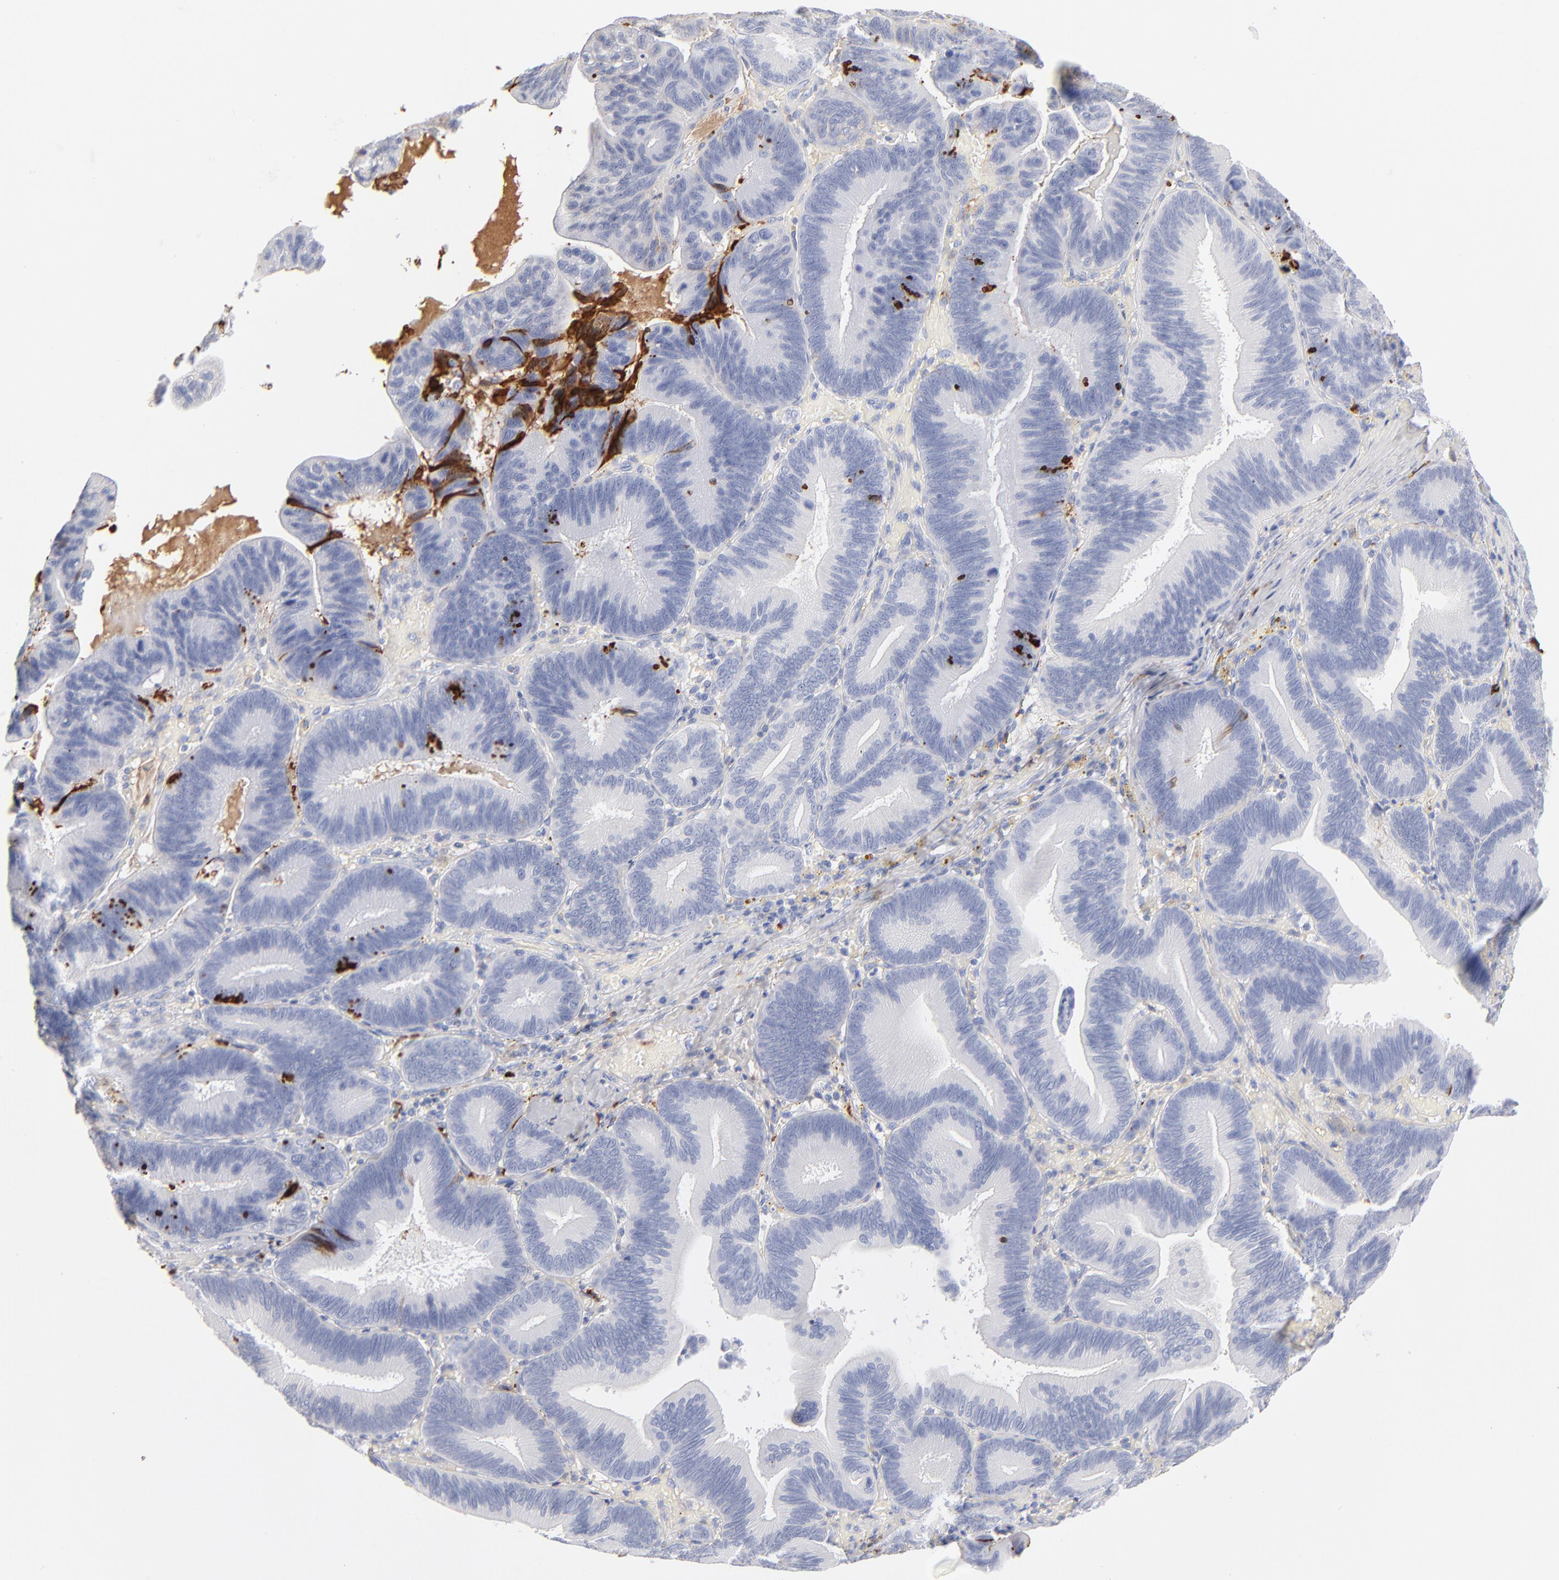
{"staining": {"intensity": "negative", "quantity": "none", "location": "none"}, "tissue": "pancreatic cancer", "cell_type": "Tumor cells", "image_type": "cancer", "snomed": [{"axis": "morphology", "description": "Adenocarcinoma, NOS"}, {"axis": "topography", "description": "Pancreas"}], "caption": "Tumor cells are negative for brown protein staining in adenocarcinoma (pancreatic). (DAB (3,3'-diaminobenzidine) immunohistochemistry (IHC), high magnification).", "gene": "APOH", "patient": {"sex": "male", "age": 82}}